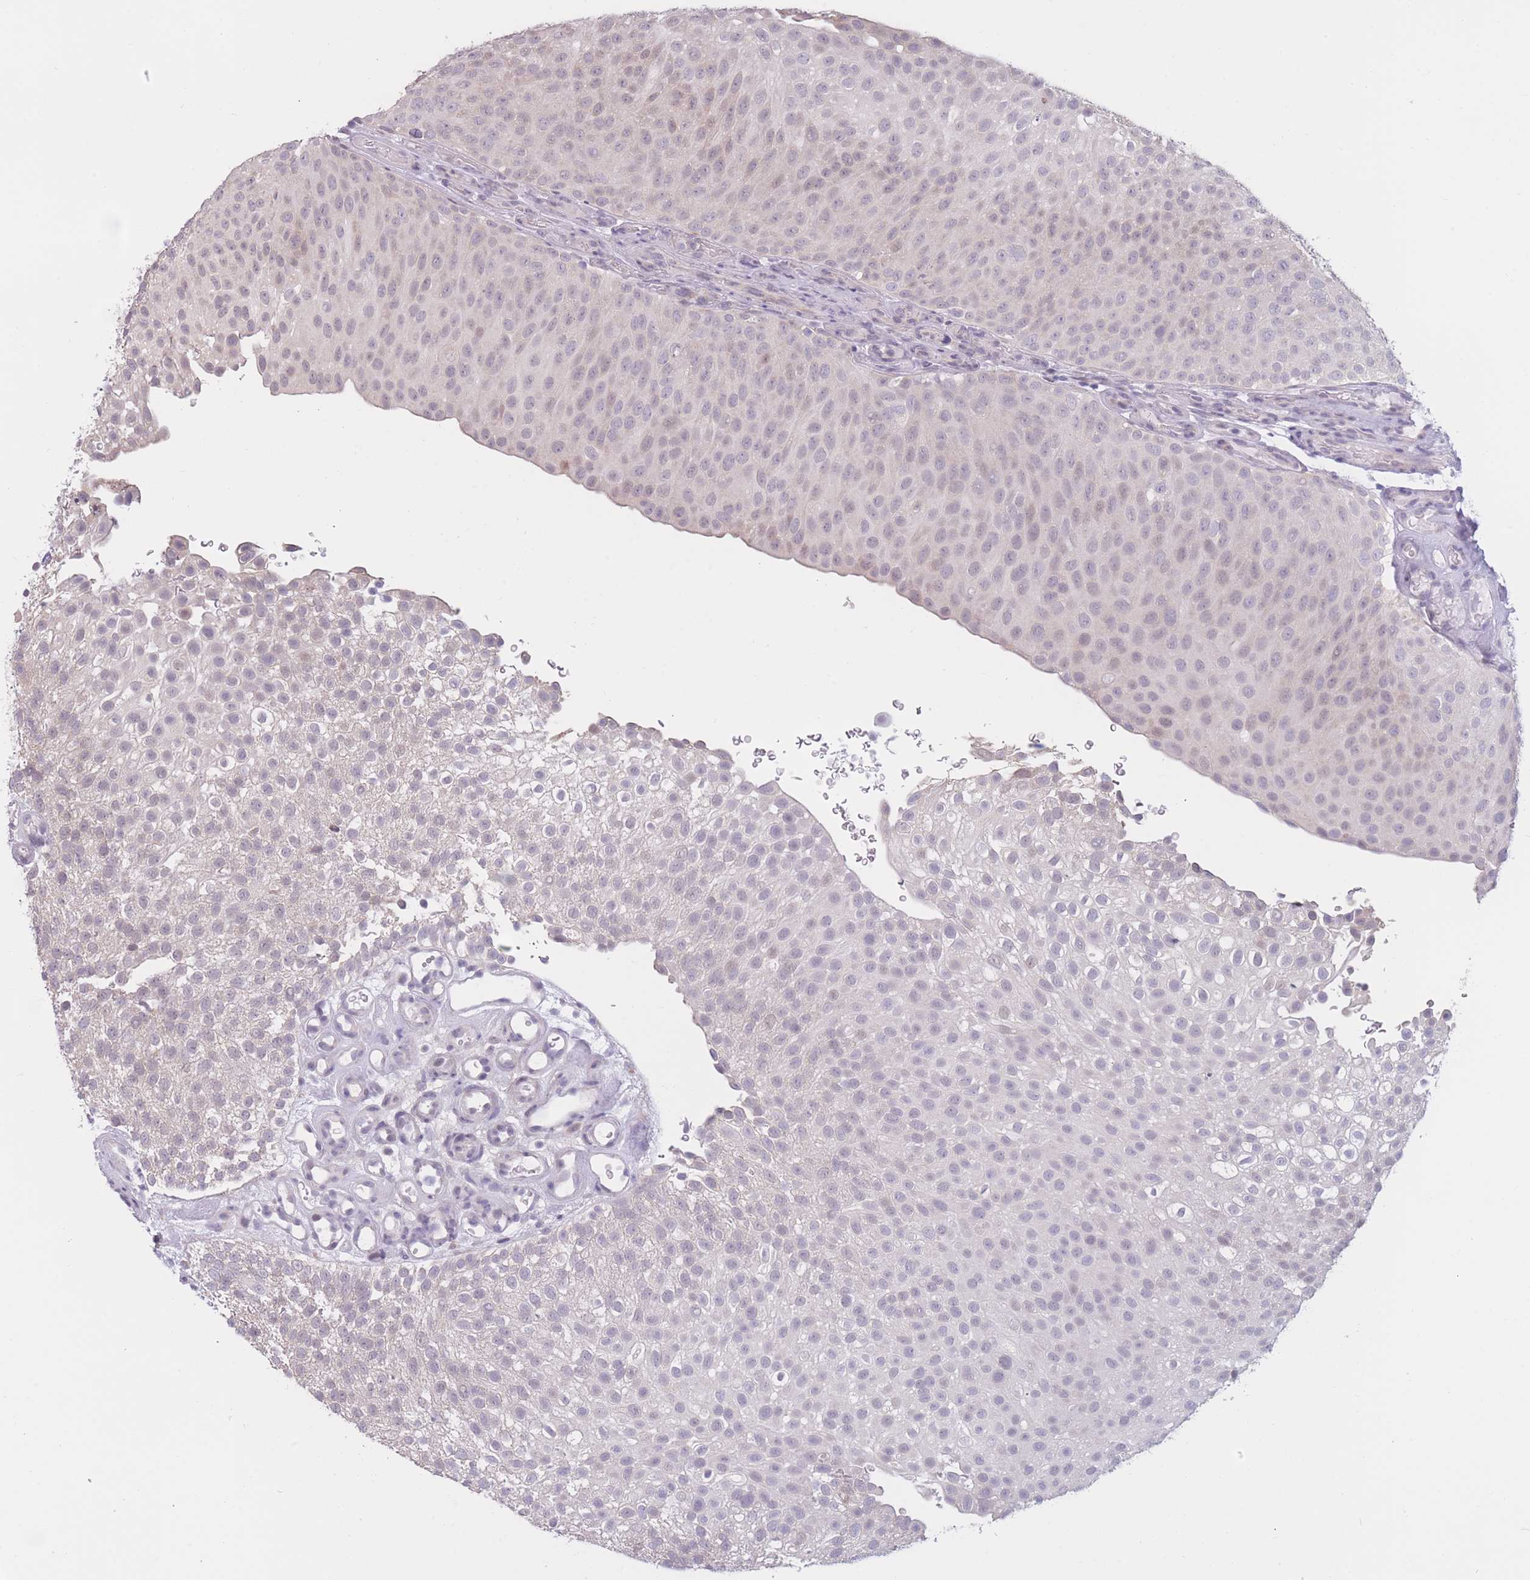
{"staining": {"intensity": "negative", "quantity": "none", "location": "none"}, "tissue": "urothelial cancer", "cell_type": "Tumor cells", "image_type": "cancer", "snomed": [{"axis": "morphology", "description": "Urothelial carcinoma, Low grade"}, {"axis": "topography", "description": "Urinary bladder"}], "caption": "Urothelial cancer stained for a protein using immunohistochemistry (IHC) displays no staining tumor cells.", "gene": "COL27A1", "patient": {"sex": "male", "age": 78}}